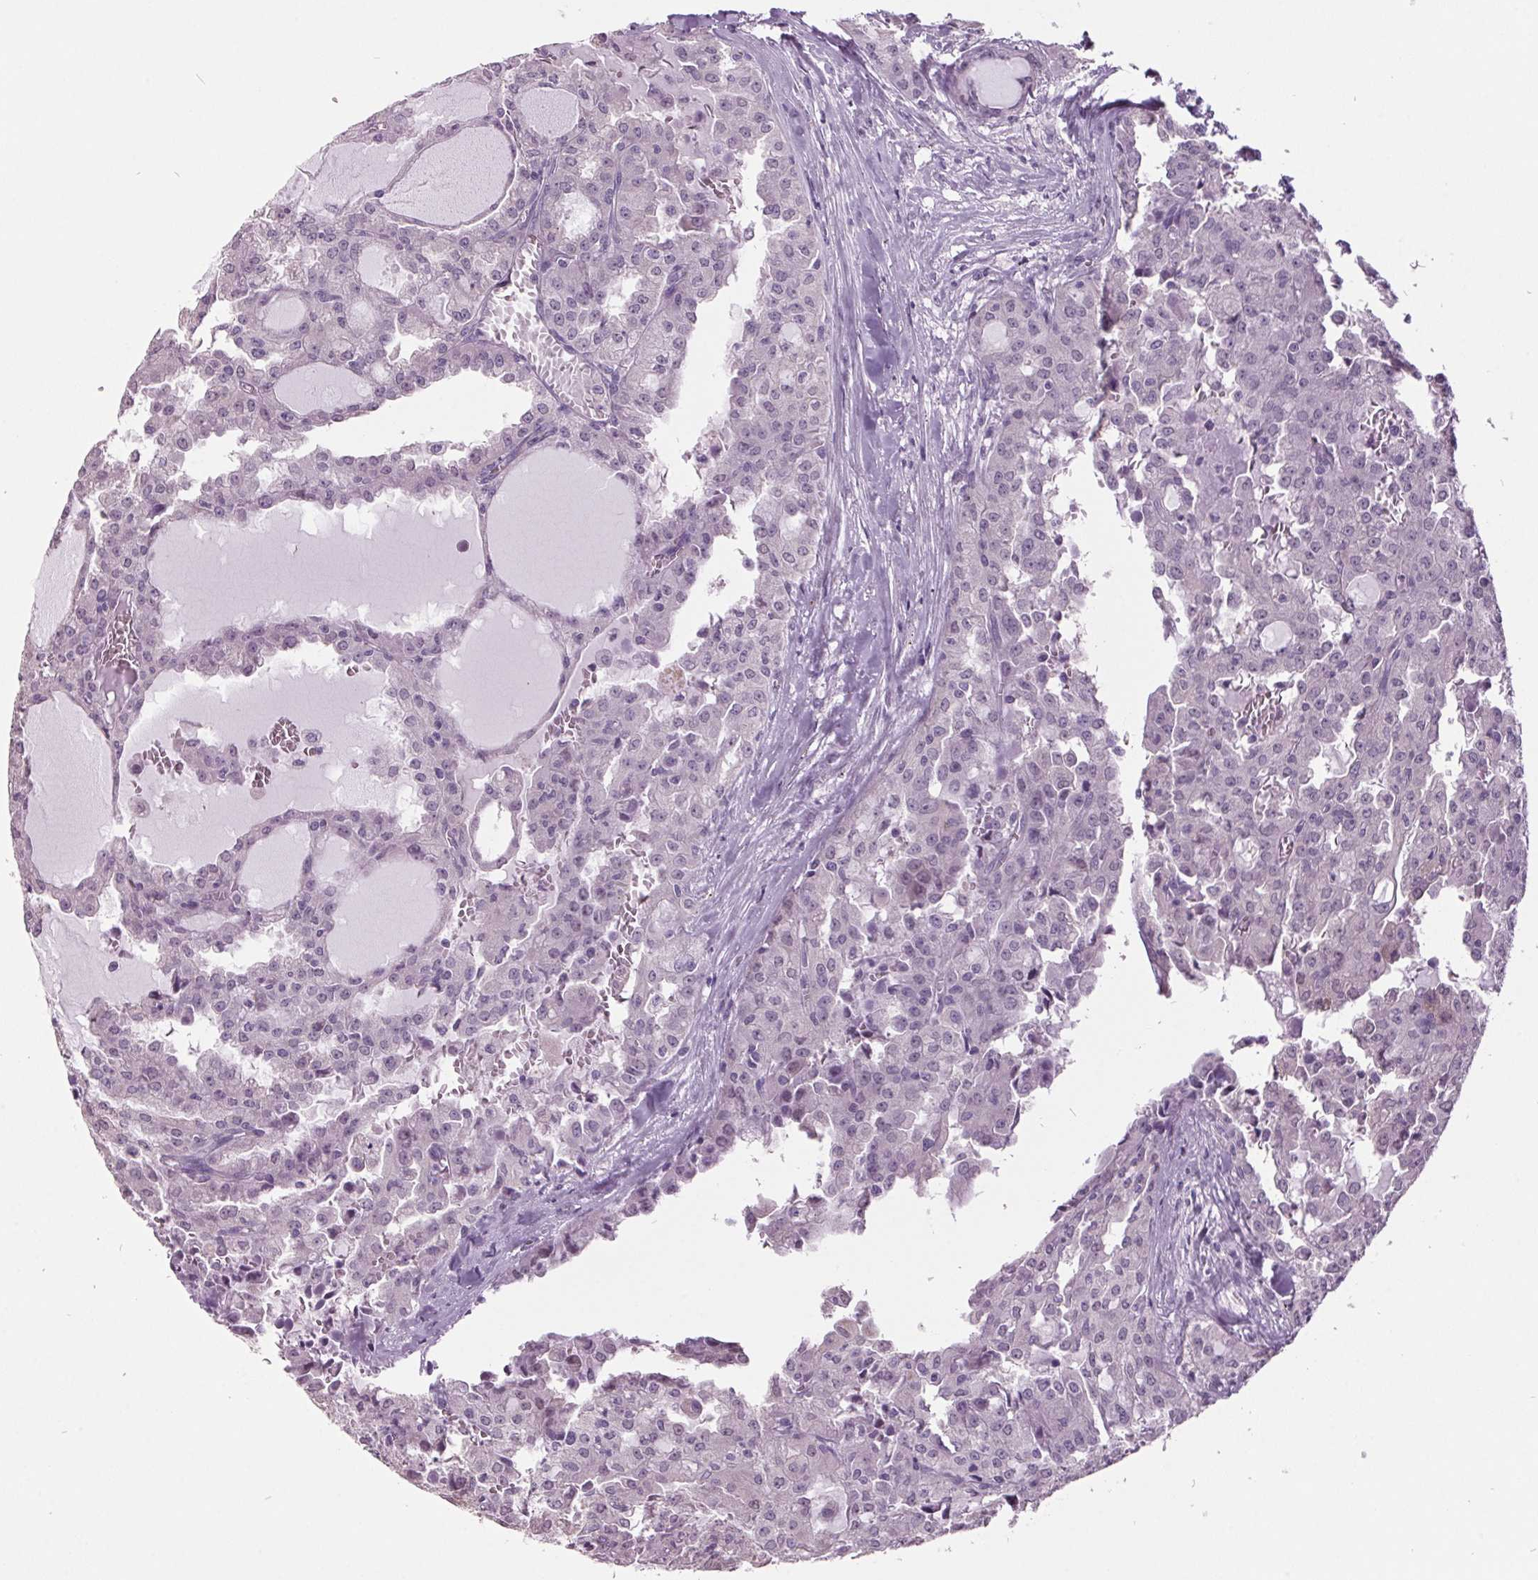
{"staining": {"intensity": "negative", "quantity": "none", "location": "none"}, "tissue": "head and neck cancer", "cell_type": "Tumor cells", "image_type": "cancer", "snomed": [{"axis": "morphology", "description": "Adenocarcinoma, NOS"}, {"axis": "topography", "description": "Head-Neck"}], "caption": "DAB immunohistochemical staining of adenocarcinoma (head and neck) reveals no significant expression in tumor cells.", "gene": "C2orf16", "patient": {"sex": "male", "age": 64}}